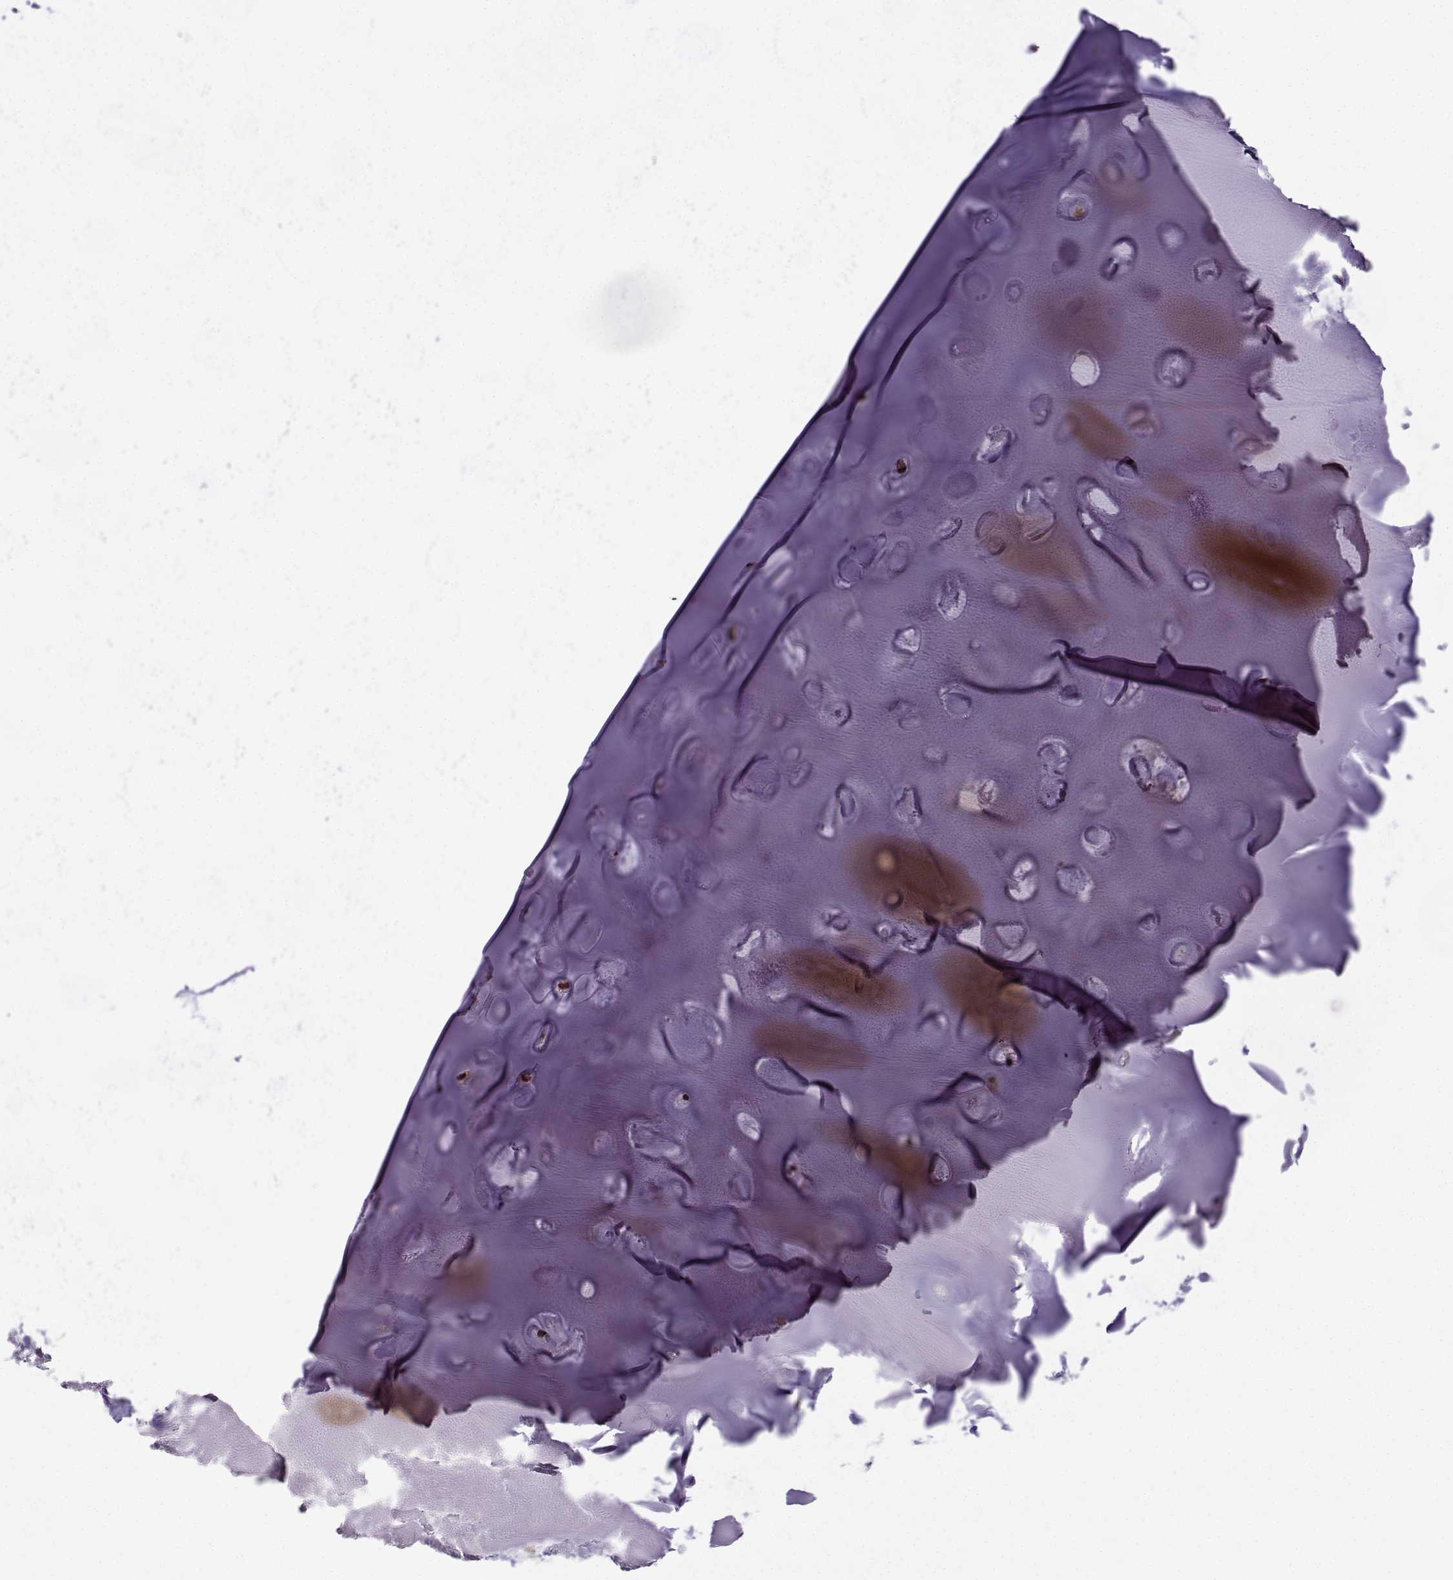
{"staining": {"intensity": "moderate", "quantity": "<25%", "location": "nuclear"}, "tissue": "soft tissue", "cell_type": "Chondrocytes", "image_type": "normal", "snomed": [{"axis": "morphology", "description": "Normal tissue, NOS"}, {"axis": "morphology", "description": "Squamous cell carcinoma, NOS"}, {"axis": "topography", "description": "Cartilage tissue"}, {"axis": "topography", "description": "Lung"}], "caption": "Protein expression analysis of unremarkable human soft tissue reveals moderate nuclear expression in about <25% of chondrocytes. (Stains: DAB in brown, nuclei in blue, Microscopy: brightfield microscopy at high magnification).", "gene": "EZH1", "patient": {"sex": "male", "age": 66}}